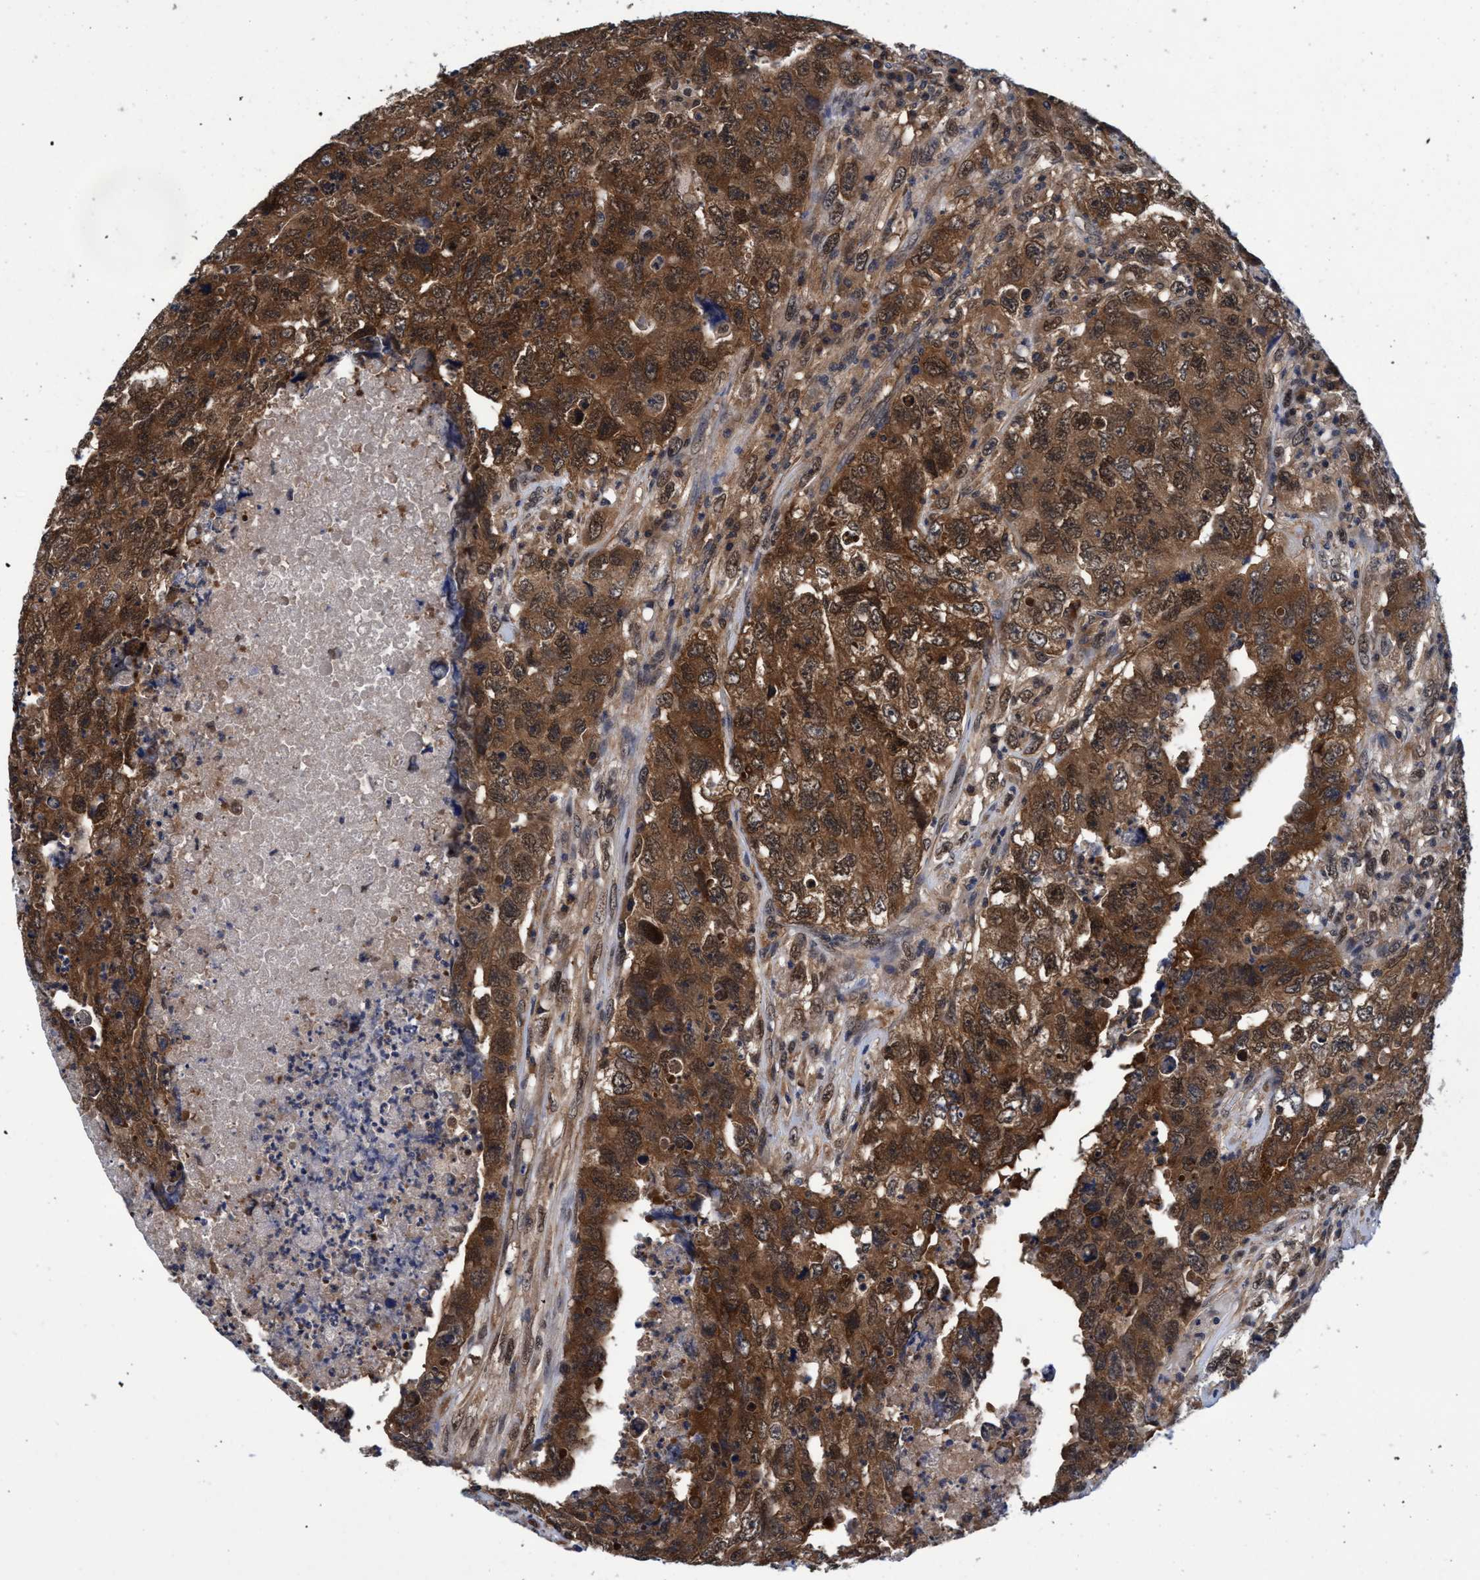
{"staining": {"intensity": "moderate", "quantity": ">75%", "location": "cytoplasmic/membranous"}, "tissue": "testis cancer", "cell_type": "Tumor cells", "image_type": "cancer", "snomed": [{"axis": "morphology", "description": "Carcinoma, Embryonal, NOS"}, {"axis": "topography", "description": "Testis"}], "caption": "The image demonstrates immunohistochemical staining of testis cancer (embryonal carcinoma). There is moderate cytoplasmic/membranous staining is seen in about >75% of tumor cells. Nuclei are stained in blue.", "gene": "PSMD12", "patient": {"sex": "male", "age": 32}}